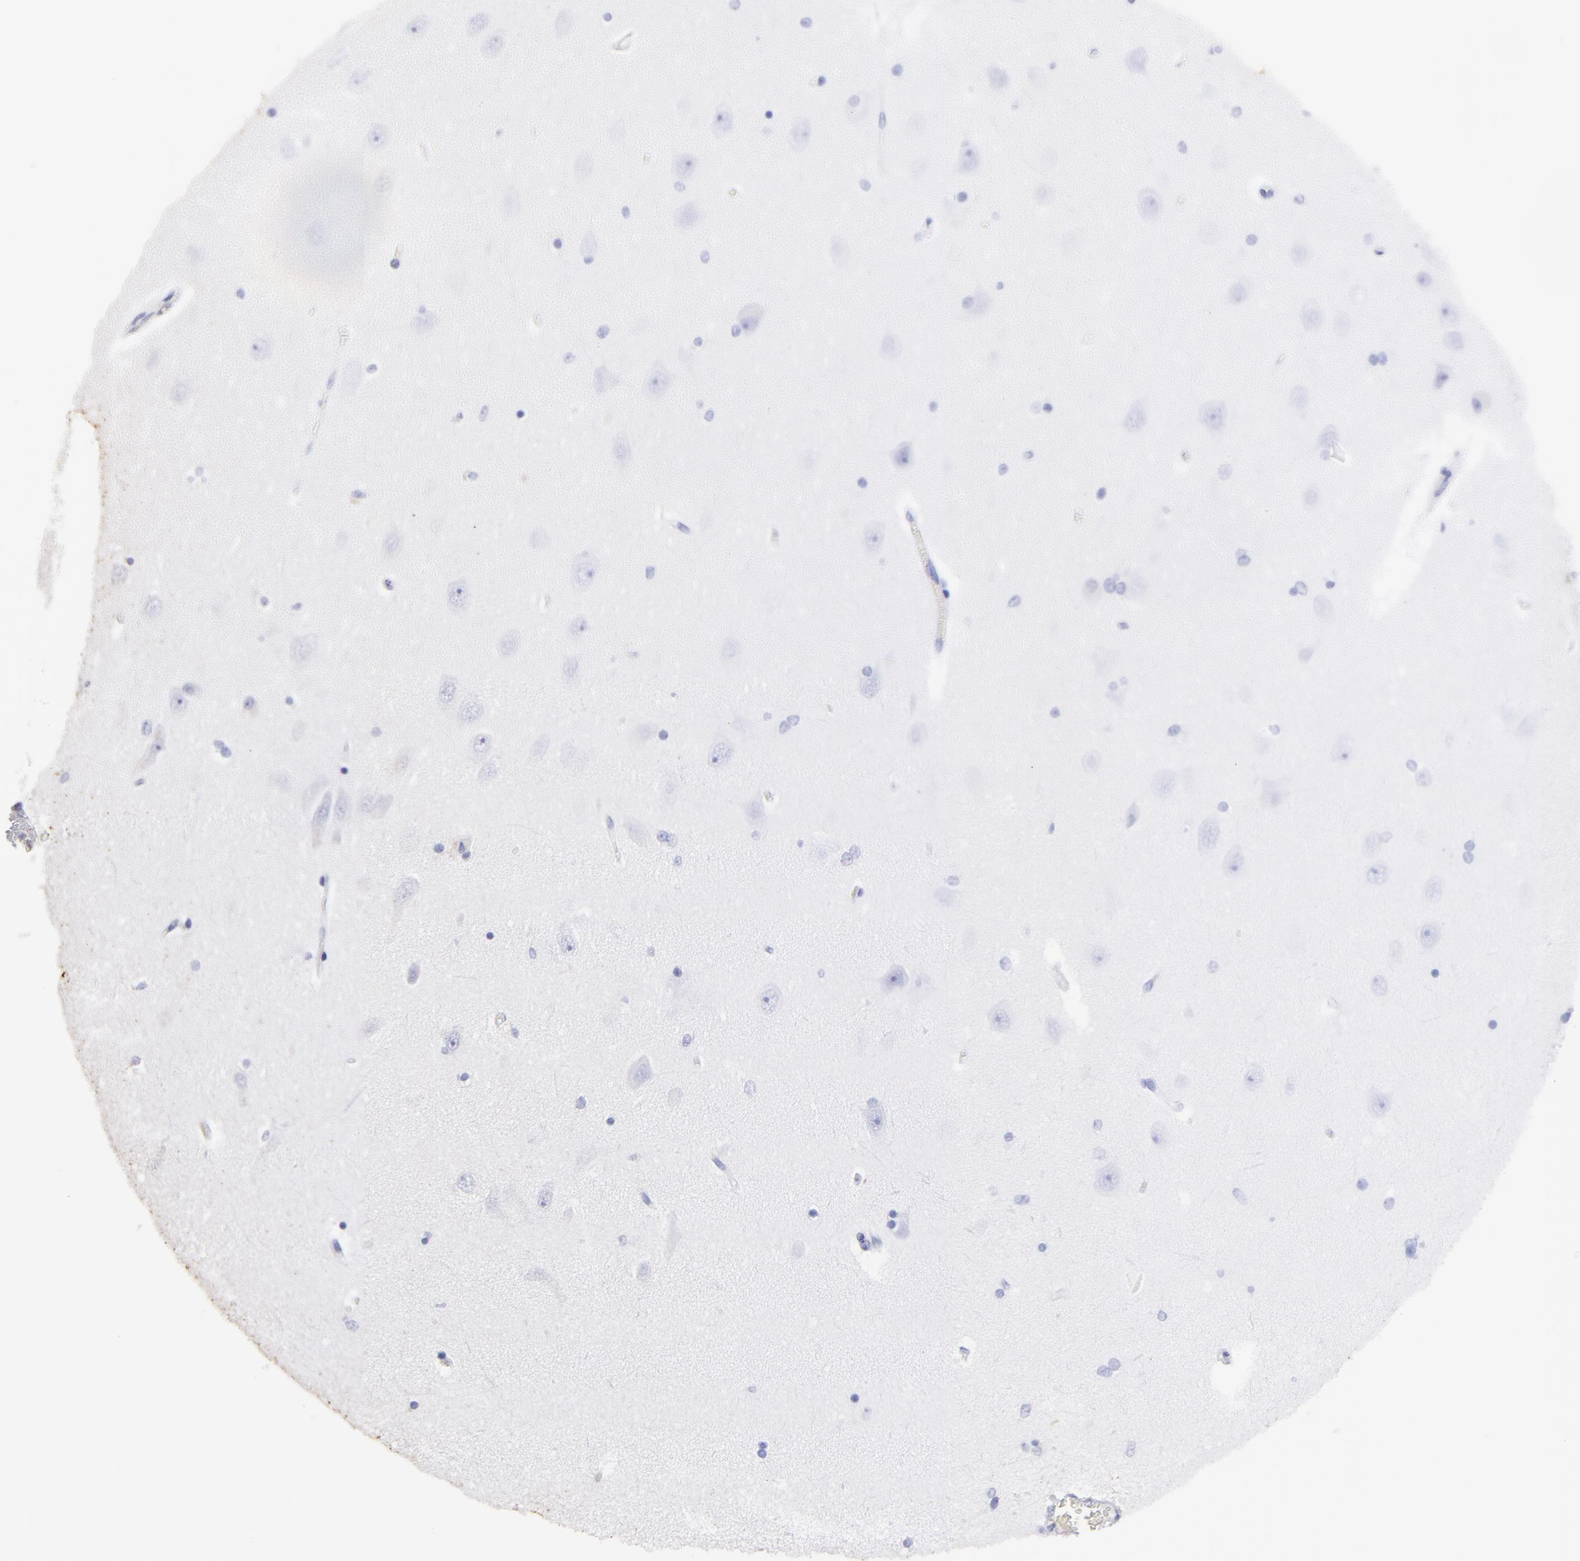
{"staining": {"intensity": "moderate", "quantity": "25%-75%", "location": "cytoplasmic/membranous"}, "tissue": "hippocampus", "cell_type": "Glial cells", "image_type": "normal", "snomed": [{"axis": "morphology", "description": "Normal tissue, NOS"}, {"axis": "topography", "description": "Hippocampus"}], "caption": "Glial cells exhibit medium levels of moderate cytoplasmic/membranous positivity in about 25%-75% of cells in unremarkable human hippocampus. The staining is performed using DAB brown chromogen to label protein expression. The nuclei are counter-stained blue using hematoxylin.", "gene": "MAP2K7", "patient": {"sex": "female", "age": 54}}